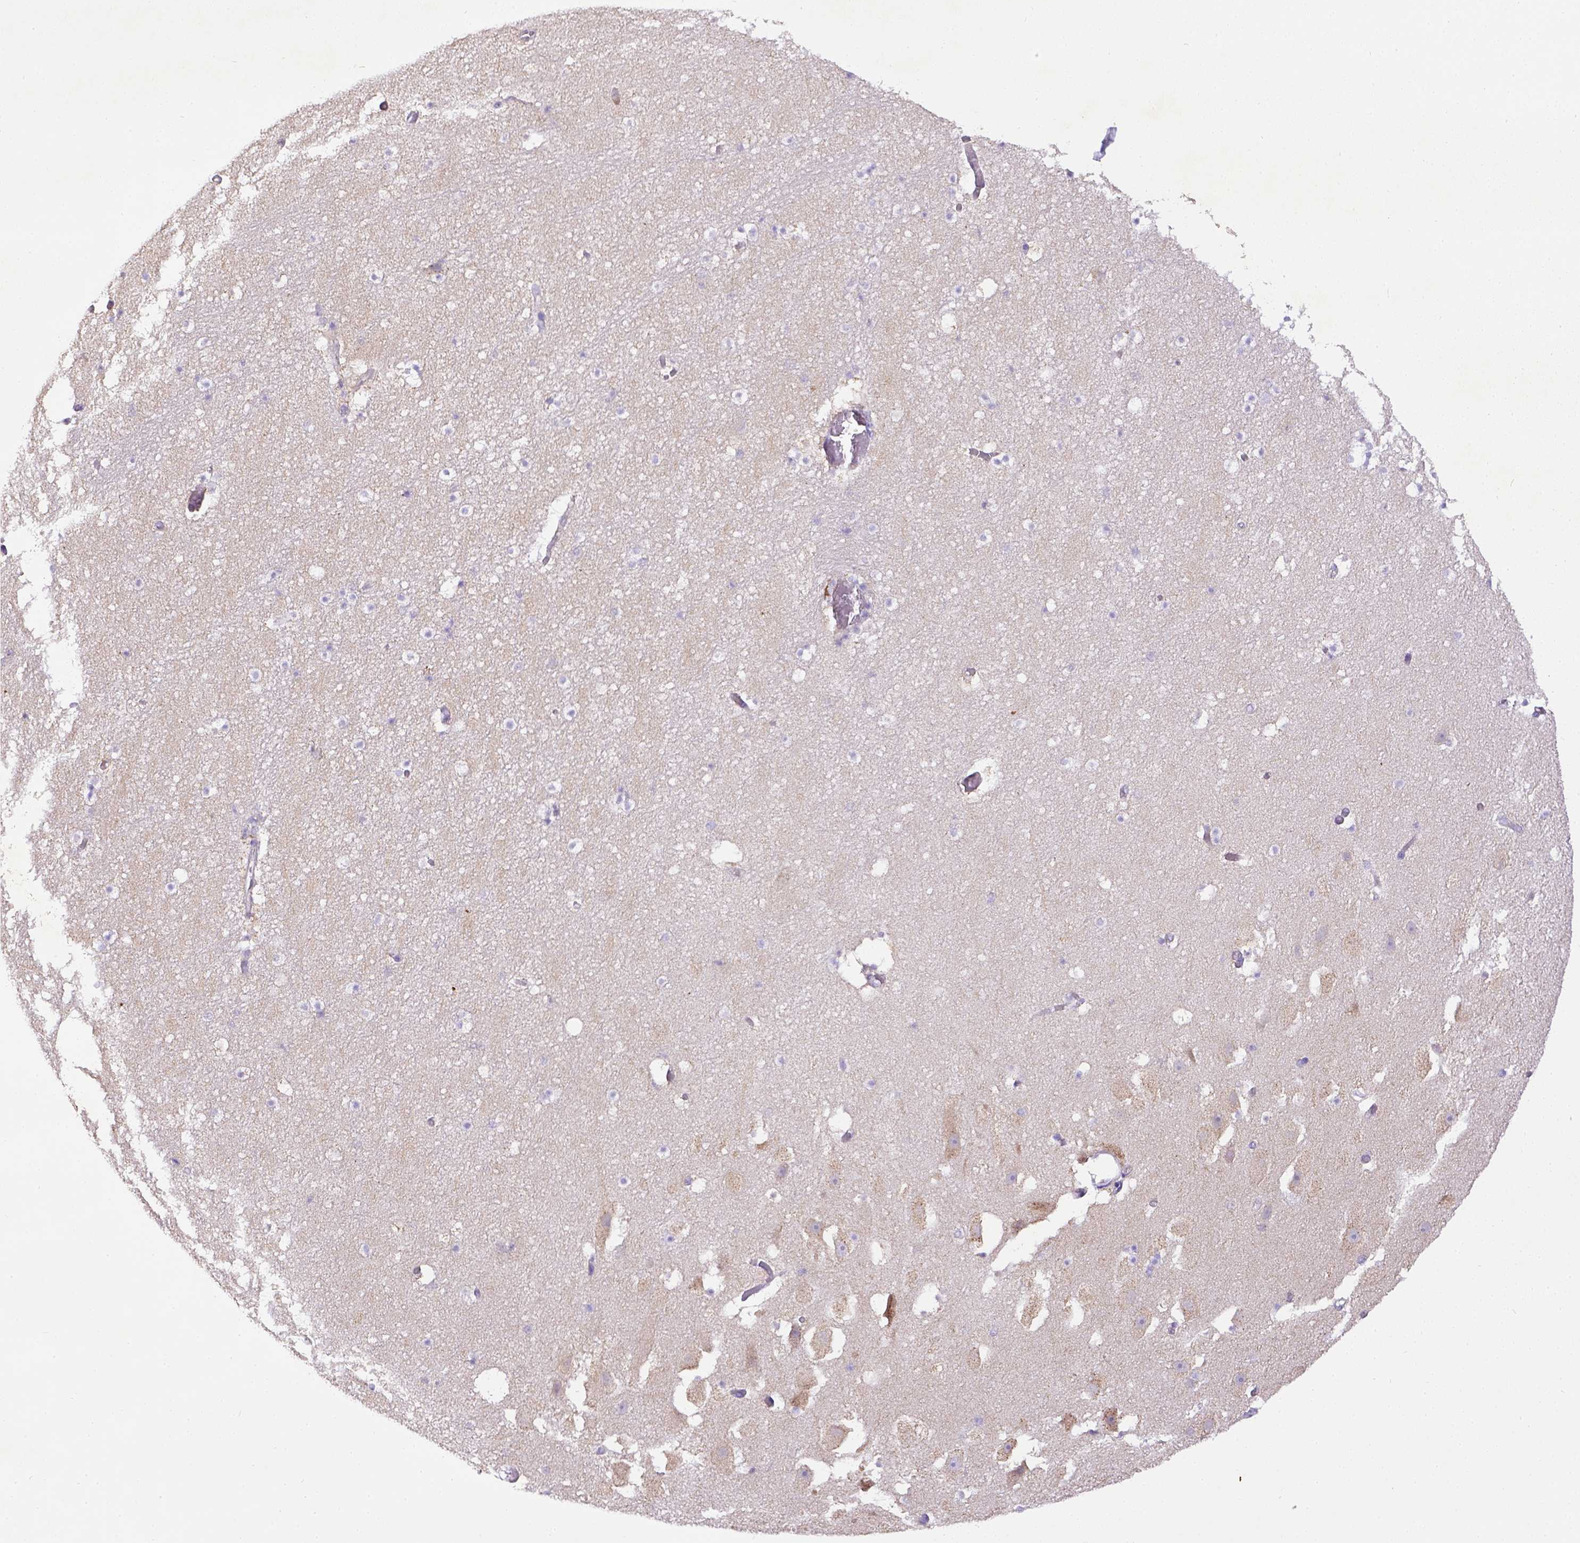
{"staining": {"intensity": "negative", "quantity": "none", "location": "none"}, "tissue": "hippocampus", "cell_type": "Glial cells", "image_type": "normal", "snomed": [{"axis": "morphology", "description": "Normal tissue, NOS"}, {"axis": "topography", "description": "Hippocampus"}], "caption": "There is no significant positivity in glial cells of hippocampus. Brightfield microscopy of immunohistochemistry stained with DAB (brown) and hematoxylin (blue), captured at high magnification.", "gene": "CD40", "patient": {"sex": "male", "age": 26}}